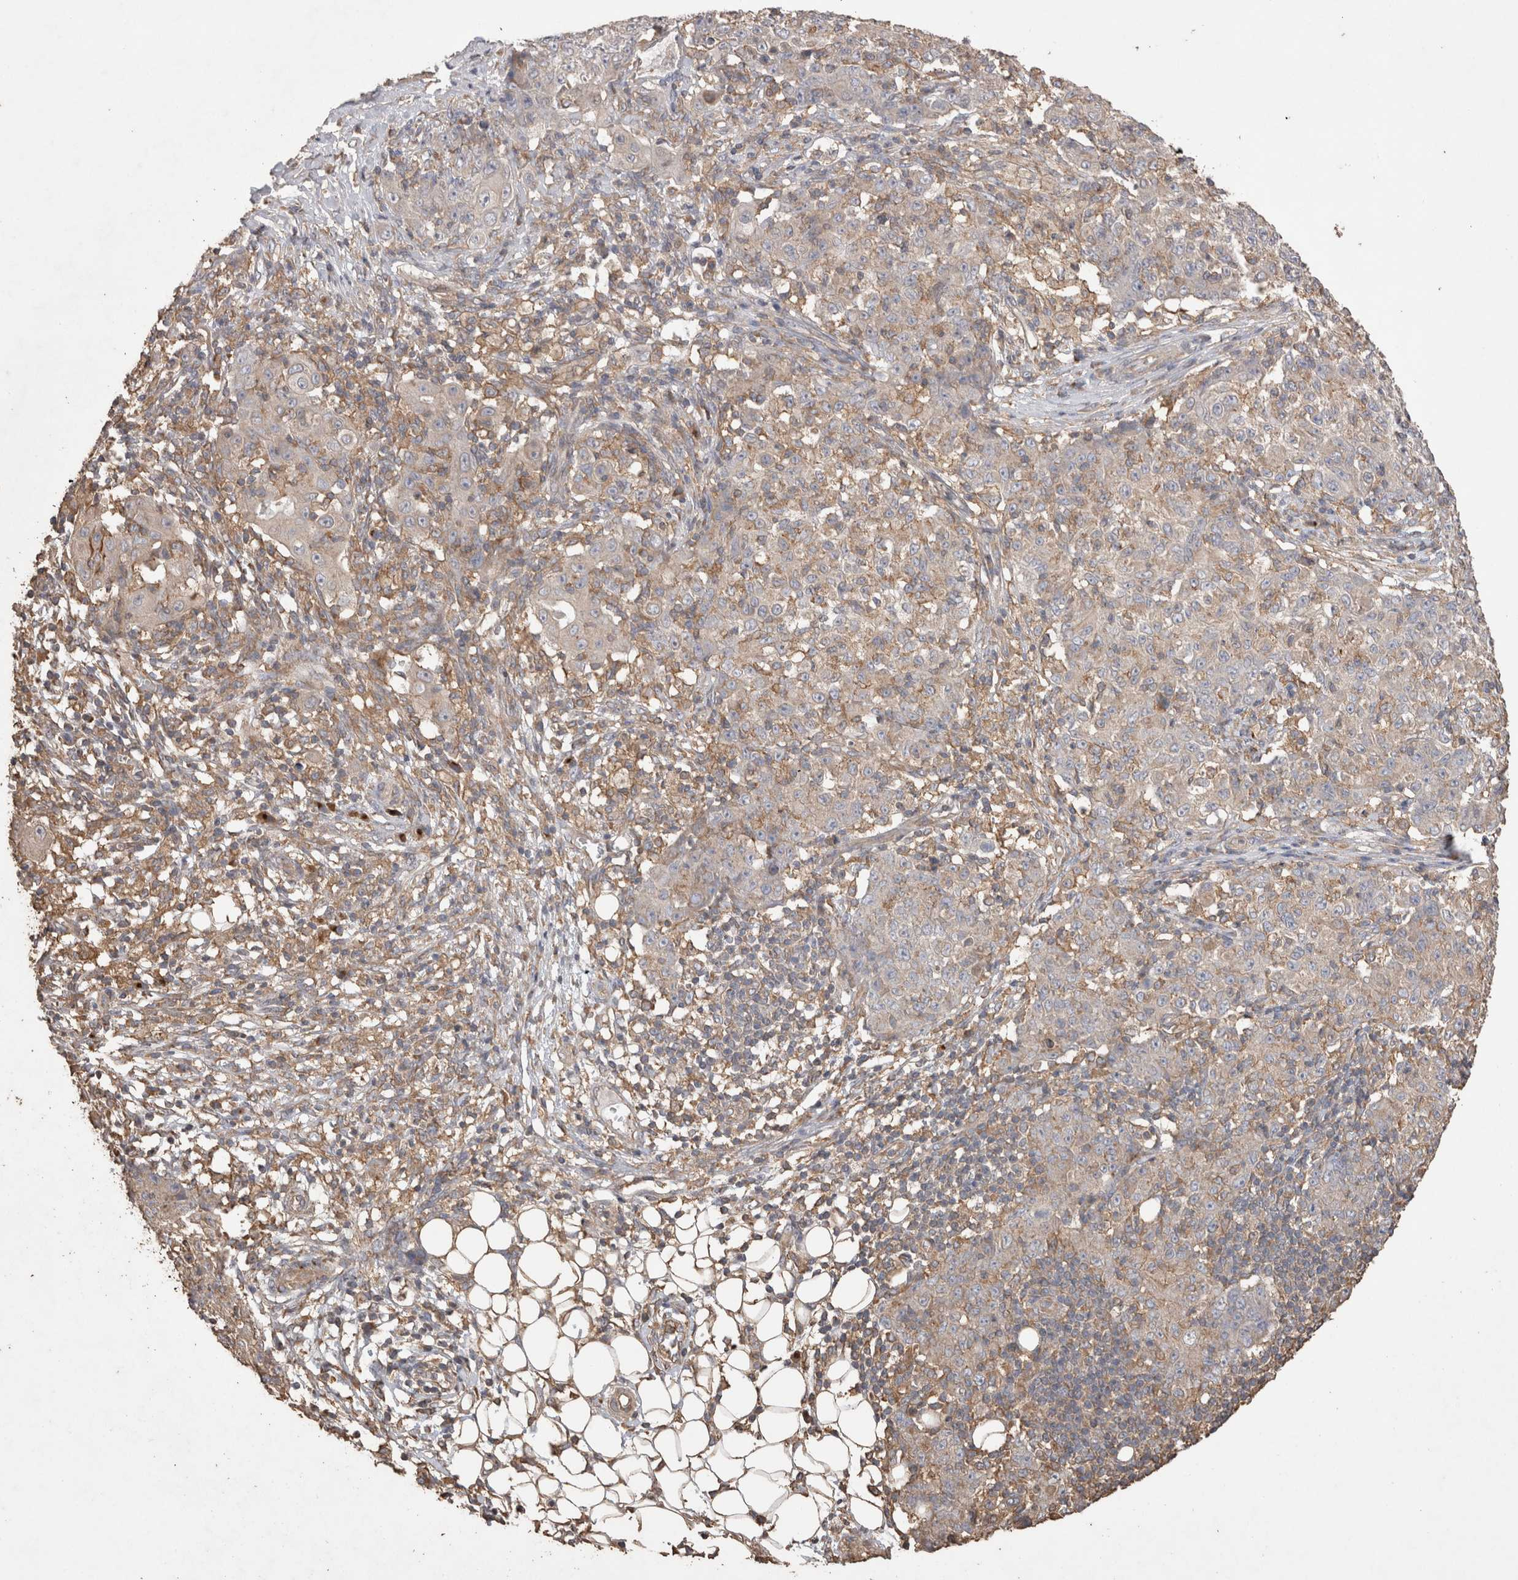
{"staining": {"intensity": "weak", "quantity": "<25%", "location": "cytoplasmic/membranous"}, "tissue": "ovarian cancer", "cell_type": "Tumor cells", "image_type": "cancer", "snomed": [{"axis": "morphology", "description": "Carcinoma, endometroid"}, {"axis": "topography", "description": "Ovary"}], "caption": "Tumor cells are negative for protein expression in human ovarian cancer (endometroid carcinoma).", "gene": "SNX31", "patient": {"sex": "female", "age": 42}}